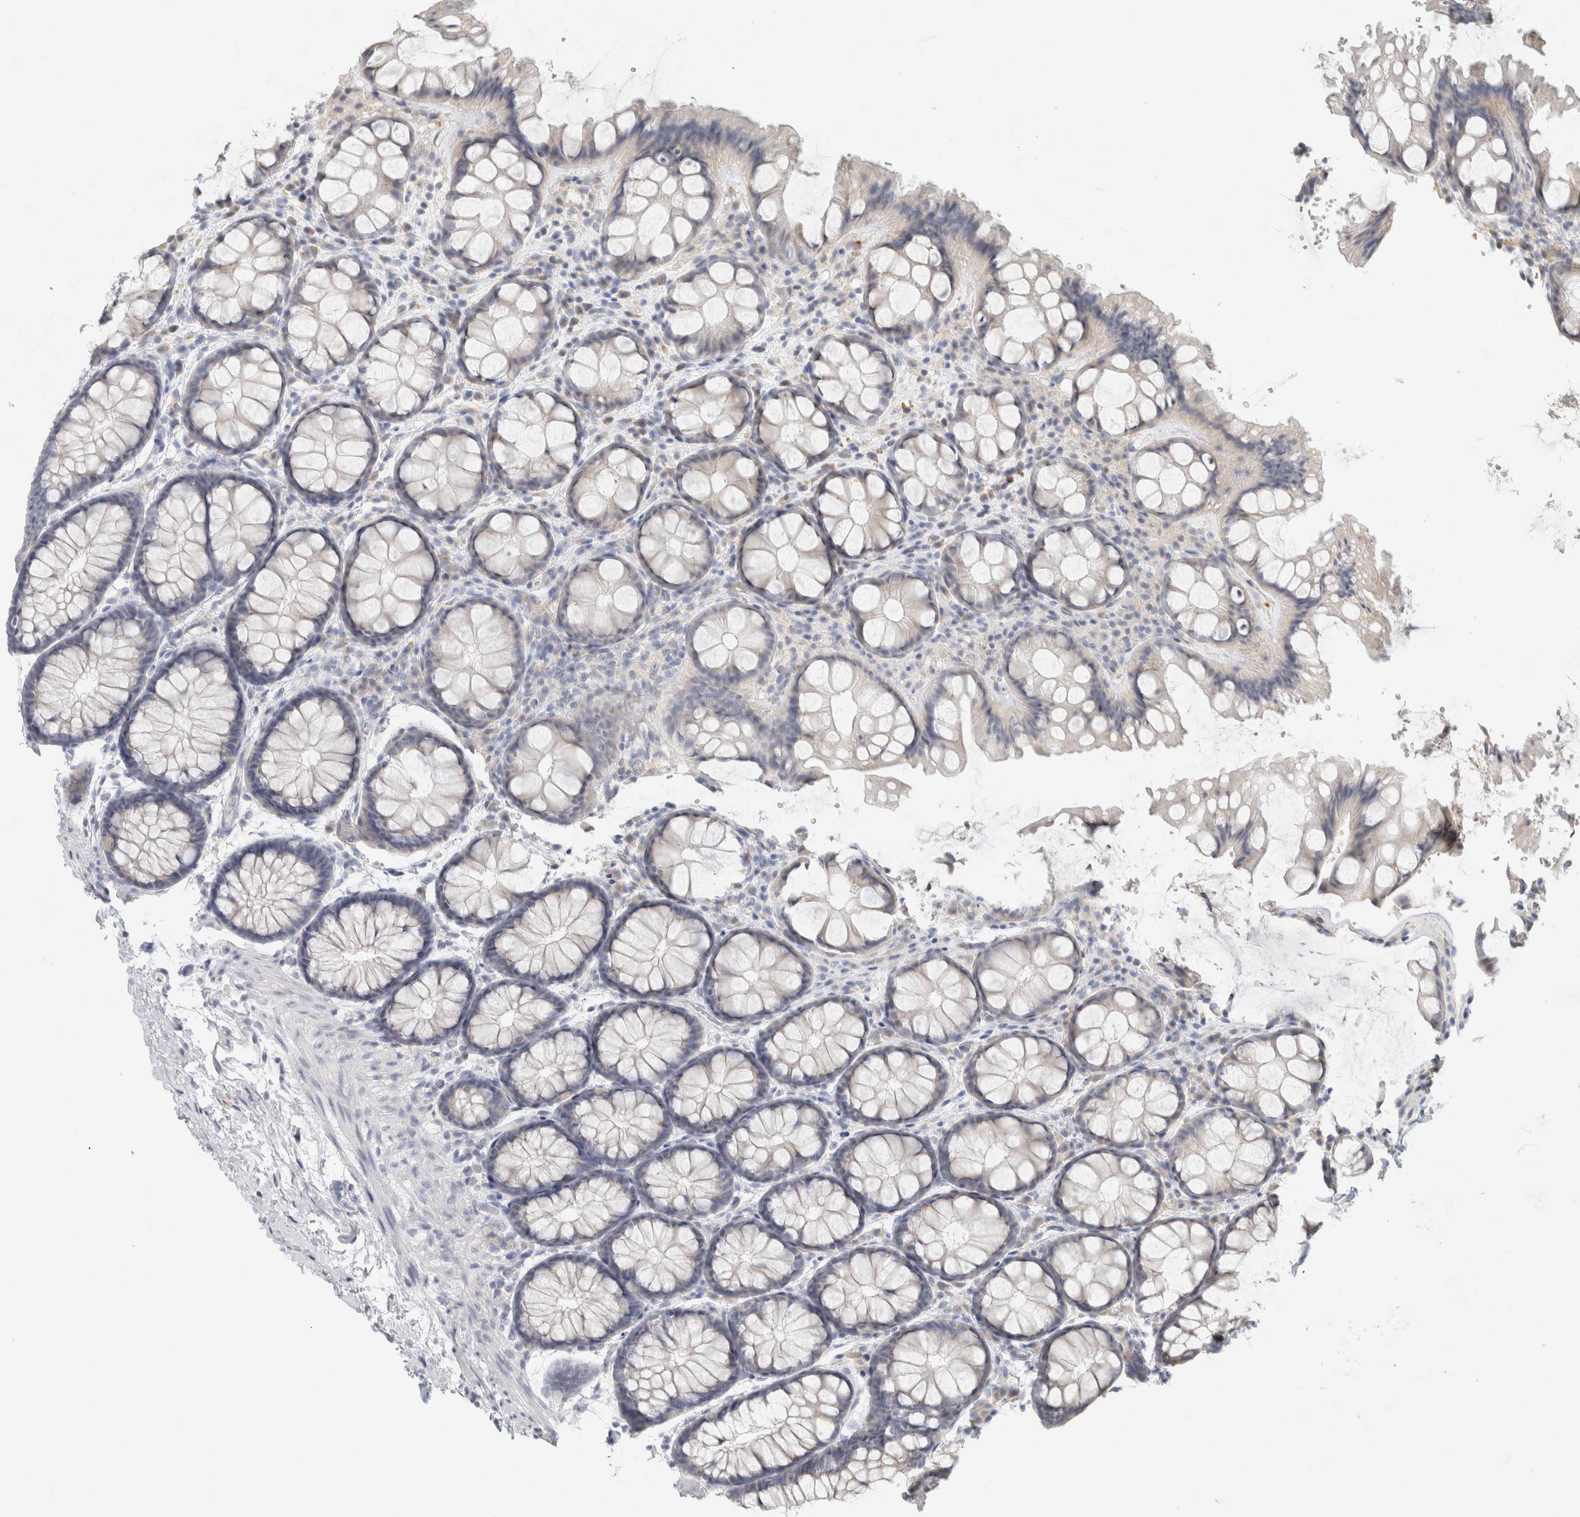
{"staining": {"intensity": "negative", "quantity": "none", "location": "none"}, "tissue": "colon", "cell_type": "Endothelial cells", "image_type": "normal", "snomed": [{"axis": "morphology", "description": "Normal tissue, NOS"}, {"axis": "topography", "description": "Colon"}], "caption": "Immunohistochemistry micrograph of normal human colon stained for a protein (brown), which demonstrates no positivity in endothelial cells.", "gene": "NEFM", "patient": {"sex": "male", "age": 47}}